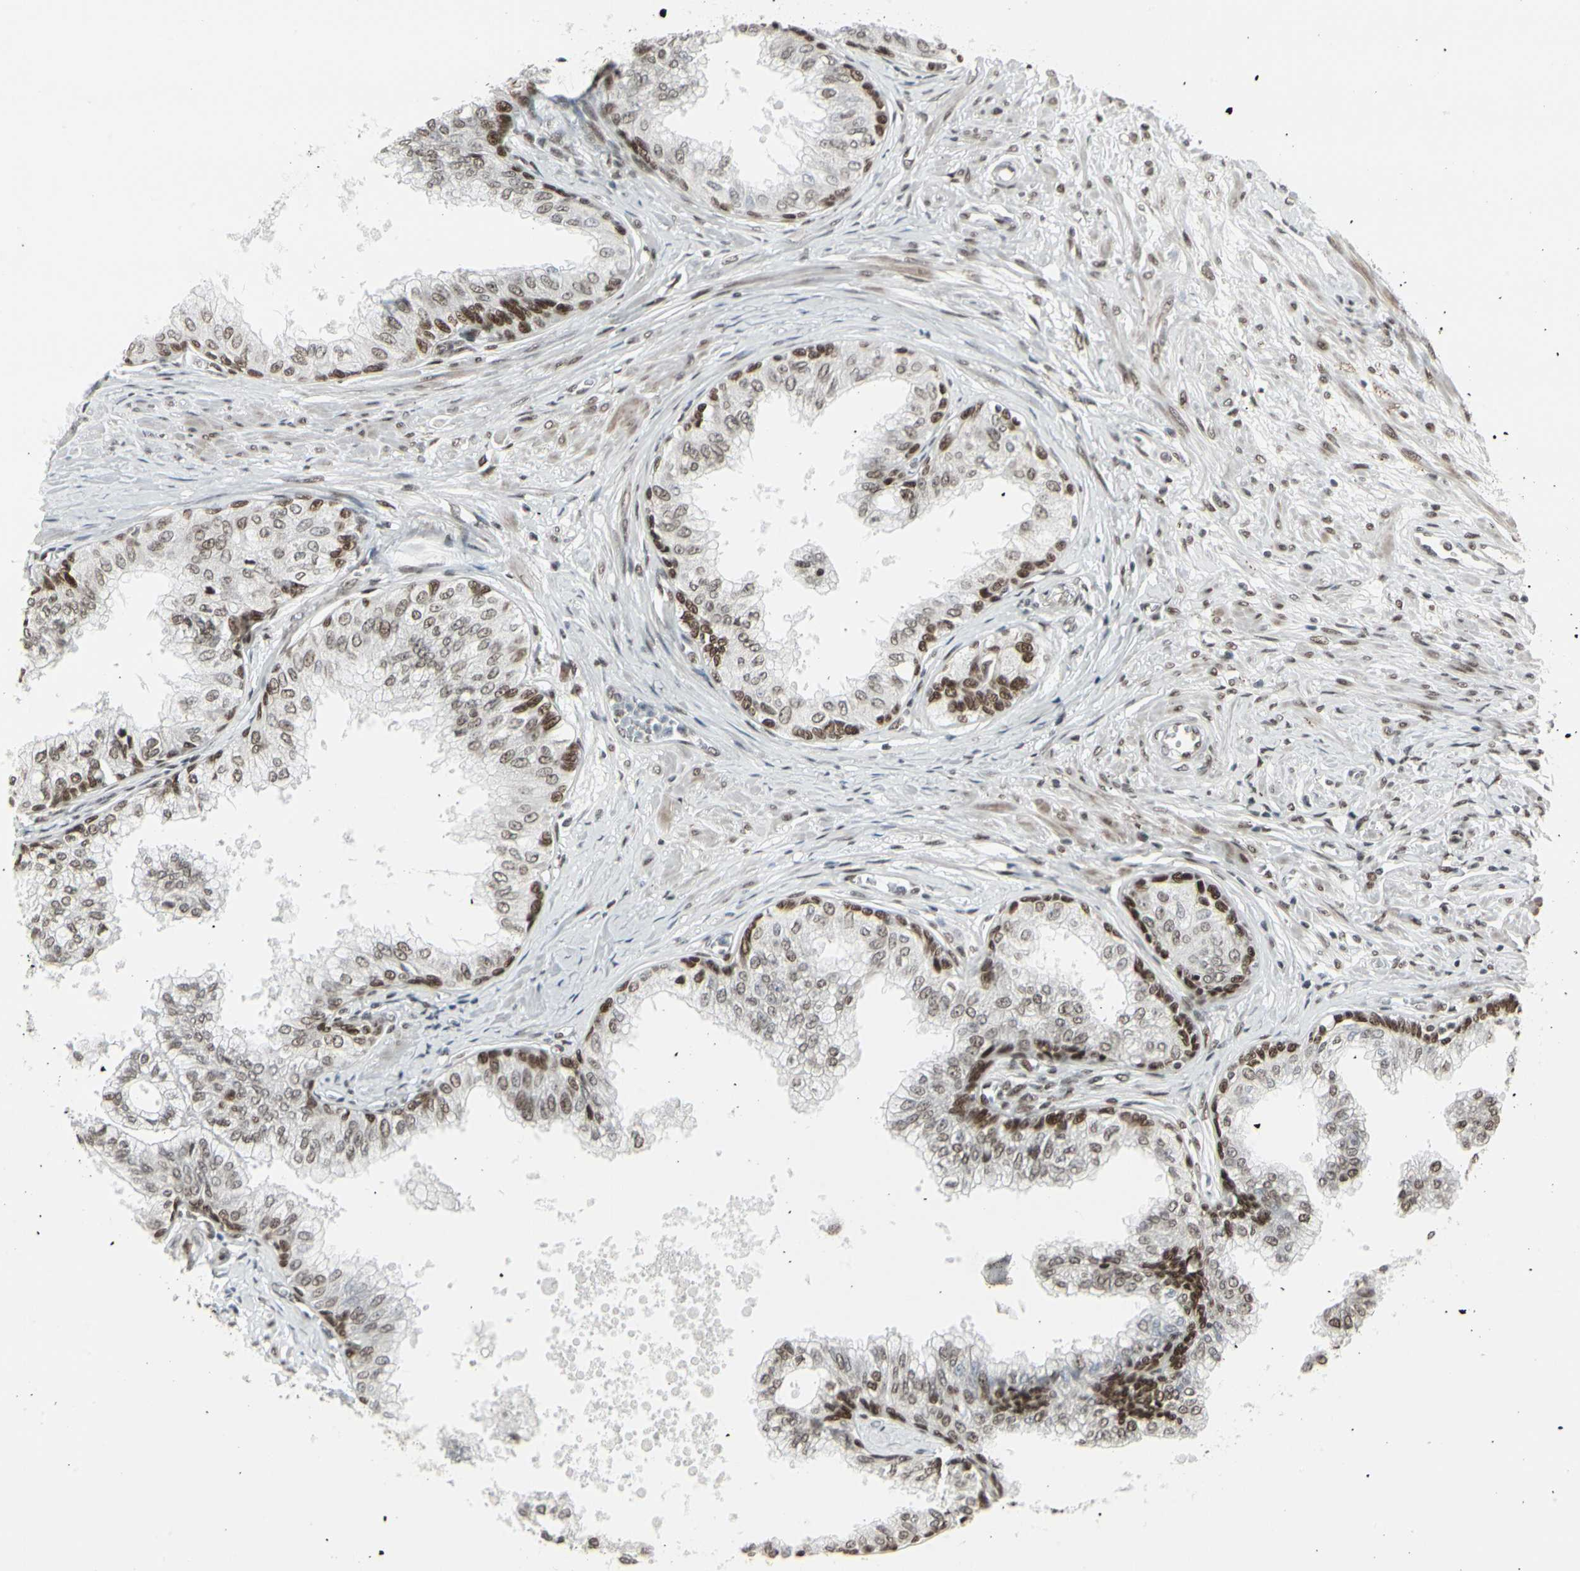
{"staining": {"intensity": "moderate", "quantity": ">75%", "location": "nuclear"}, "tissue": "prostate", "cell_type": "Glandular cells", "image_type": "normal", "snomed": [{"axis": "morphology", "description": "Normal tissue, NOS"}, {"axis": "topography", "description": "Prostate"}, {"axis": "topography", "description": "Seminal veicle"}], "caption": "Protein staining by immunohistochemistry (IHC) demonstrates moderate nuclear expression in about >75% of glandular cells in normal prostate.", "gene": "HMG20A", "patient": {"sex": "male", "age": 60}}